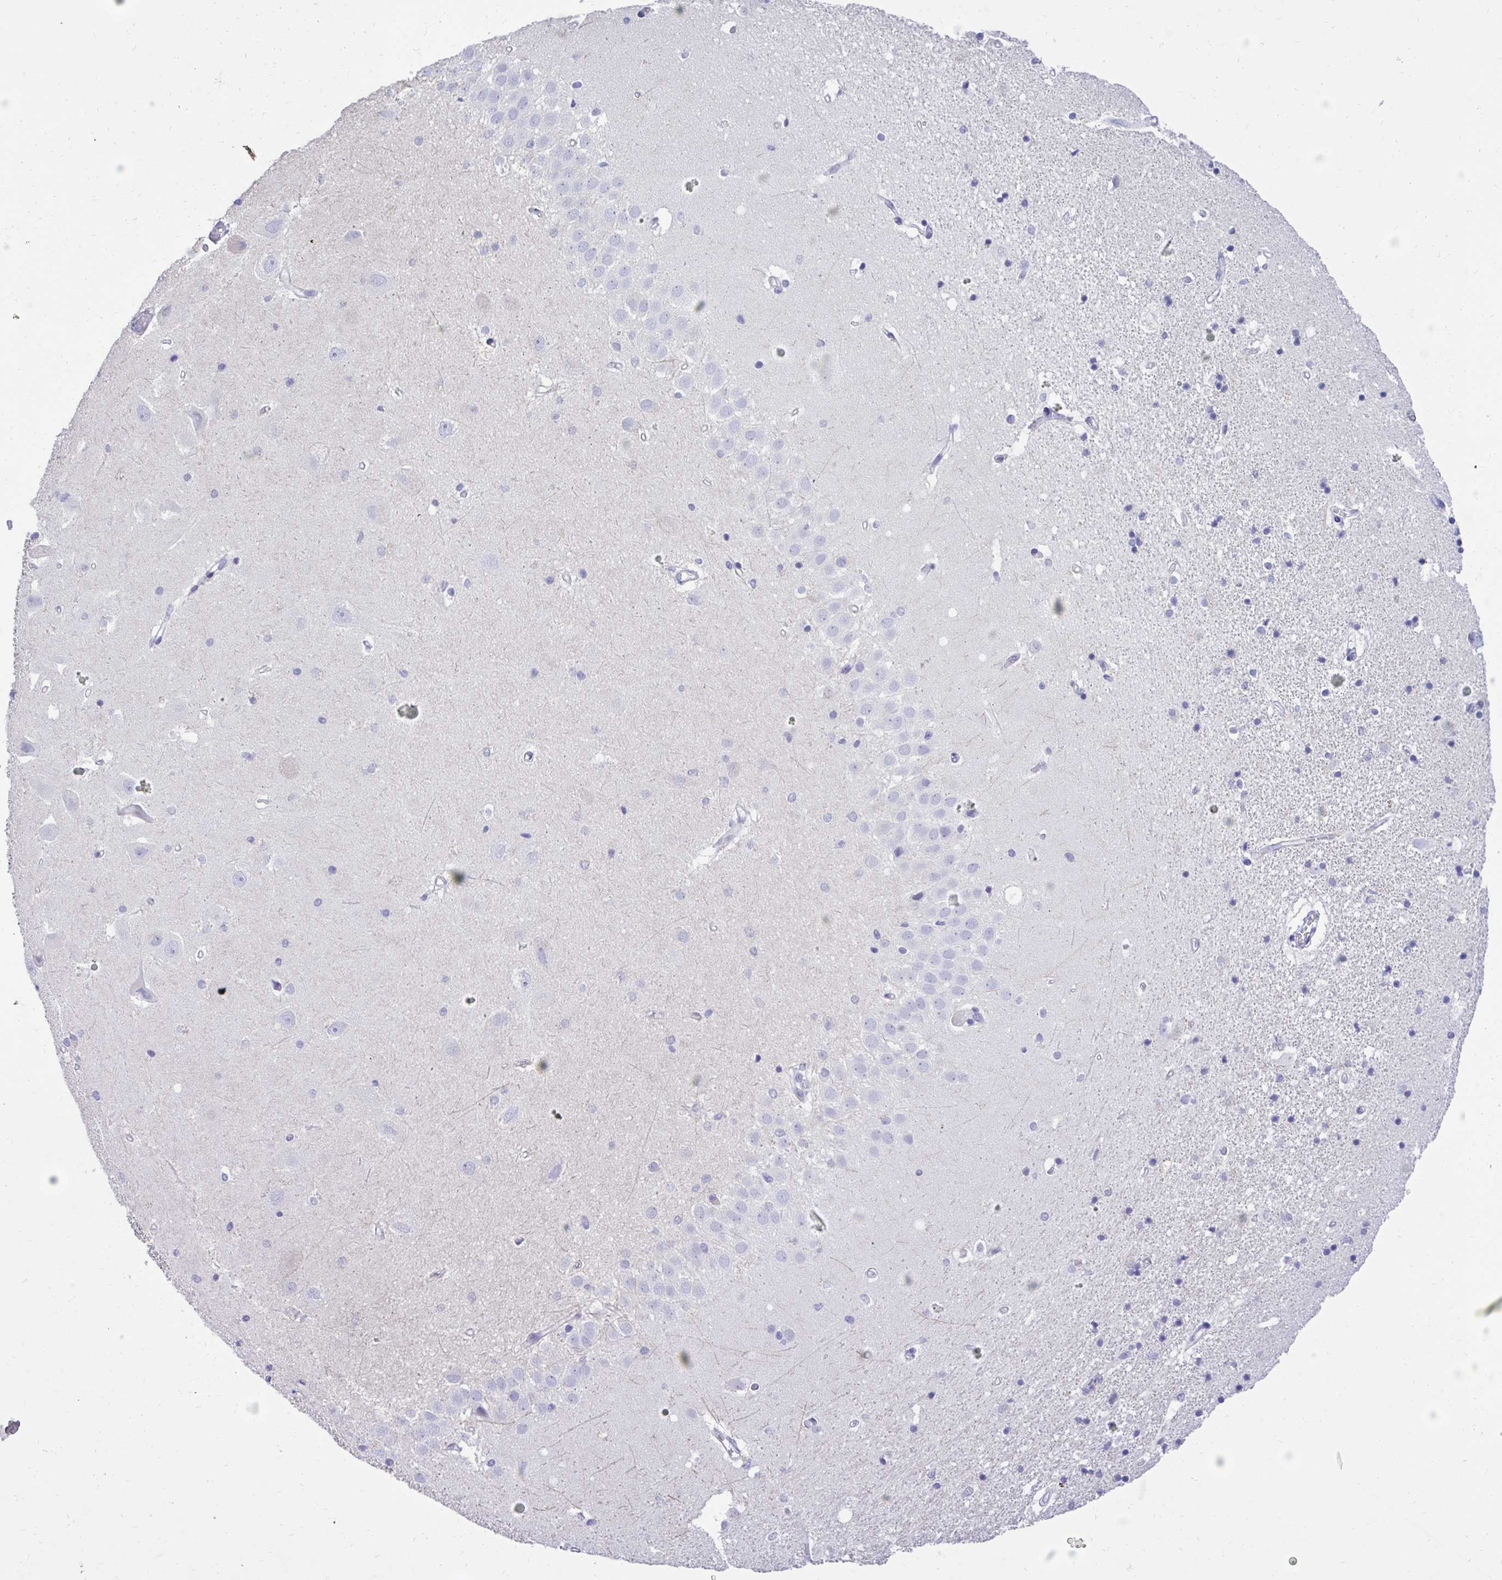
{"staining": {"intensity": "negative", "quantity": "none", "location": "none"}, "tissue": "hippocampus", "cell_type": "Glial cells", "image_type": "normal", "snomed": [{"axis": "morphology", "description": "Normal tissue, NOS"}, {"axis": "topography", "description": "Hippocampus"}], "caption": "This is an immunohistochemistry (IHC) image of normal hippocampus. There is no positivity in glial cells.", "gene": "TMCO5A", "patient": {"sex": "male", "age": 63}}